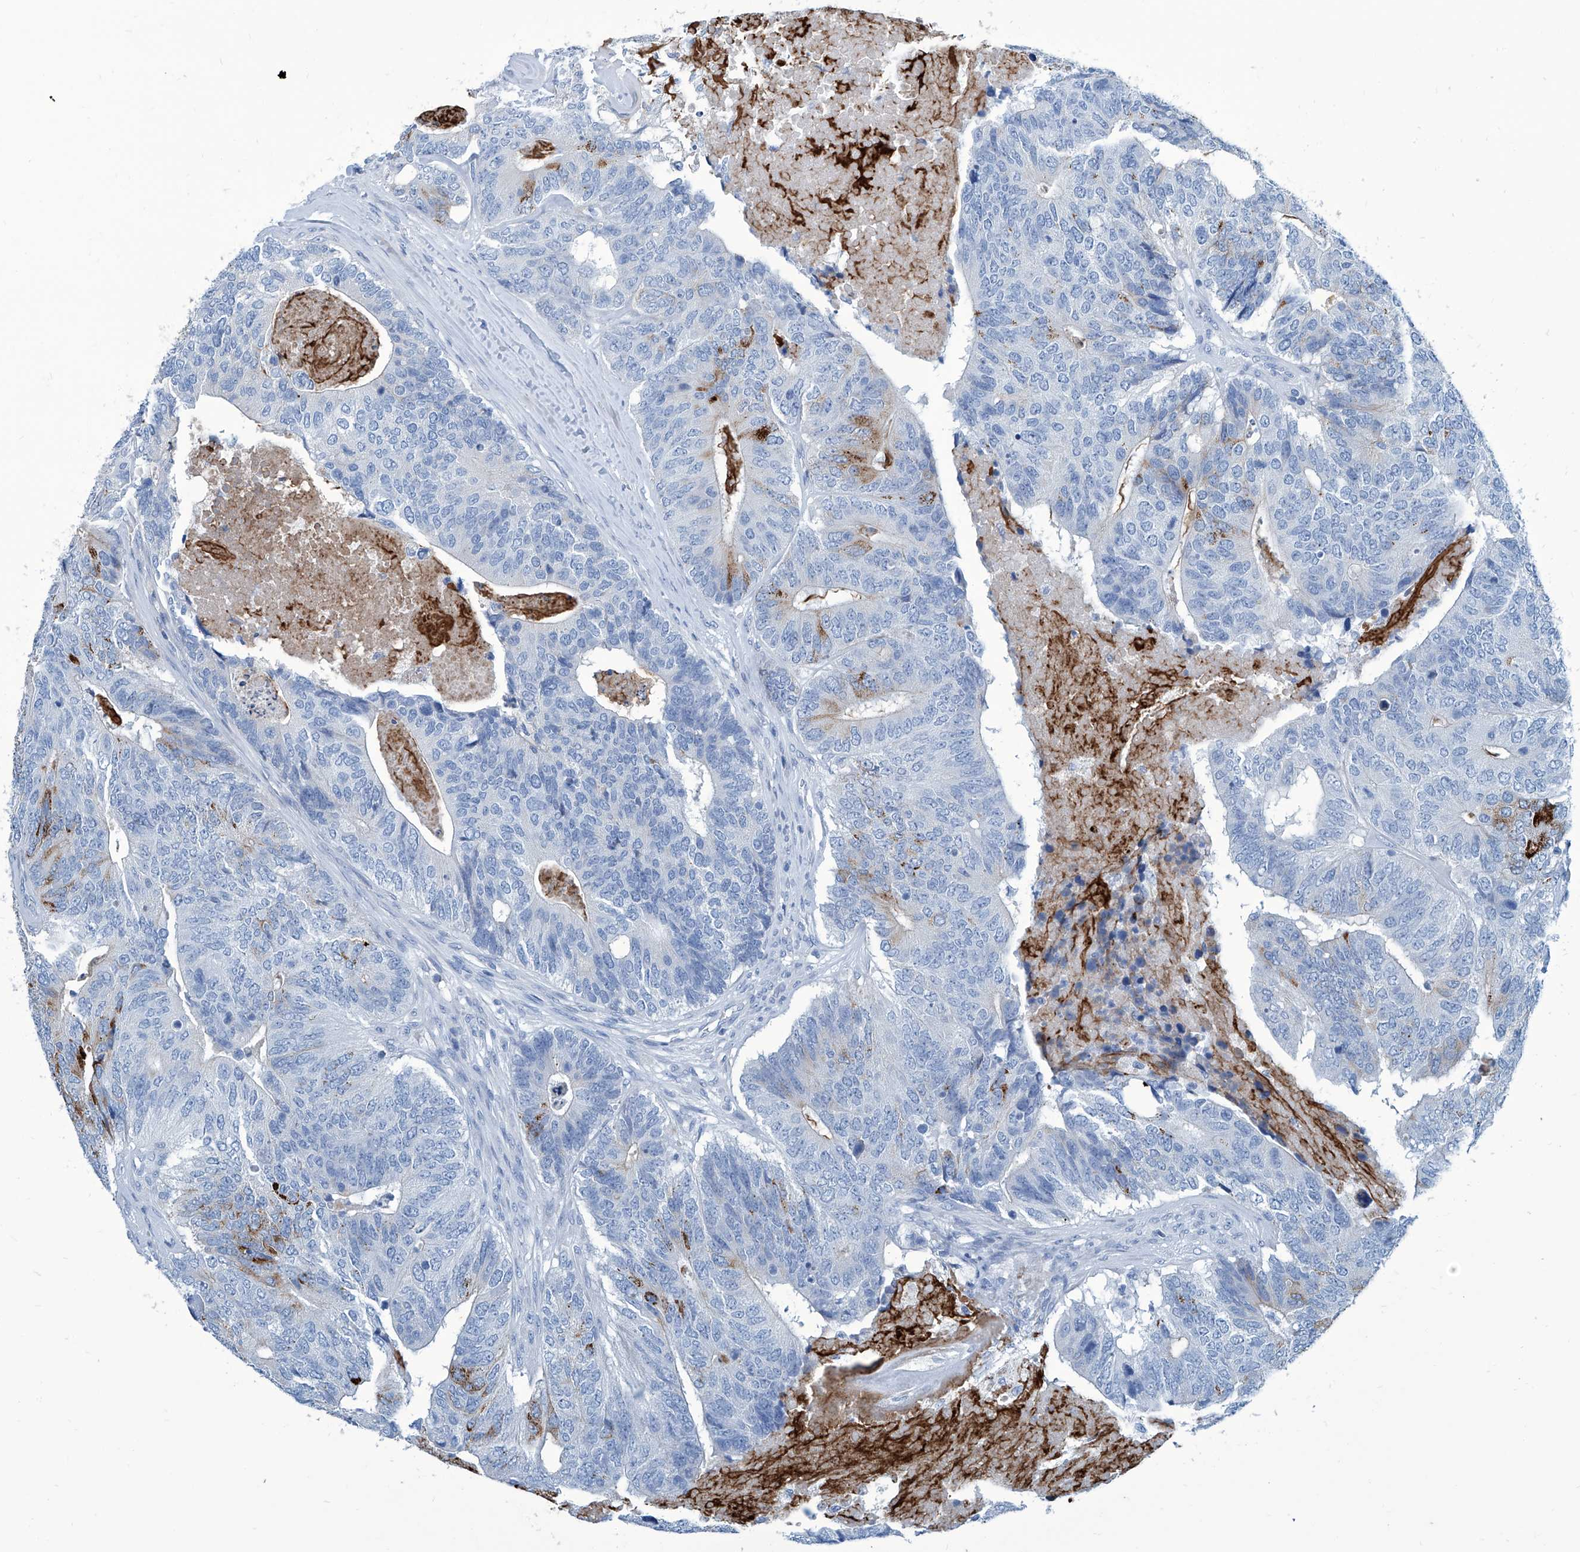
{"staining": {"intensity": "moderate", "quantity": "<25%", "location": "cytoplasmic/membranous"}, "tissue": "colorectal cancer", "cell_type": "Tumor cells", "image_type": "cancer", "snomed": [{"axis": "morphology", "description": "Adenocarcinoma, NOS"}, {"axis": "topography", "description": "Colon"}], "caption": "Approximately <25% of tumor cells in human colorectal adenocarcinoma reveal moderate cytoplasmic/membranous protein positivity as visualized by brown immunohistochemical staining.", "gene": "ZNF519", "patient": {"sex": "female", "age": 67}}